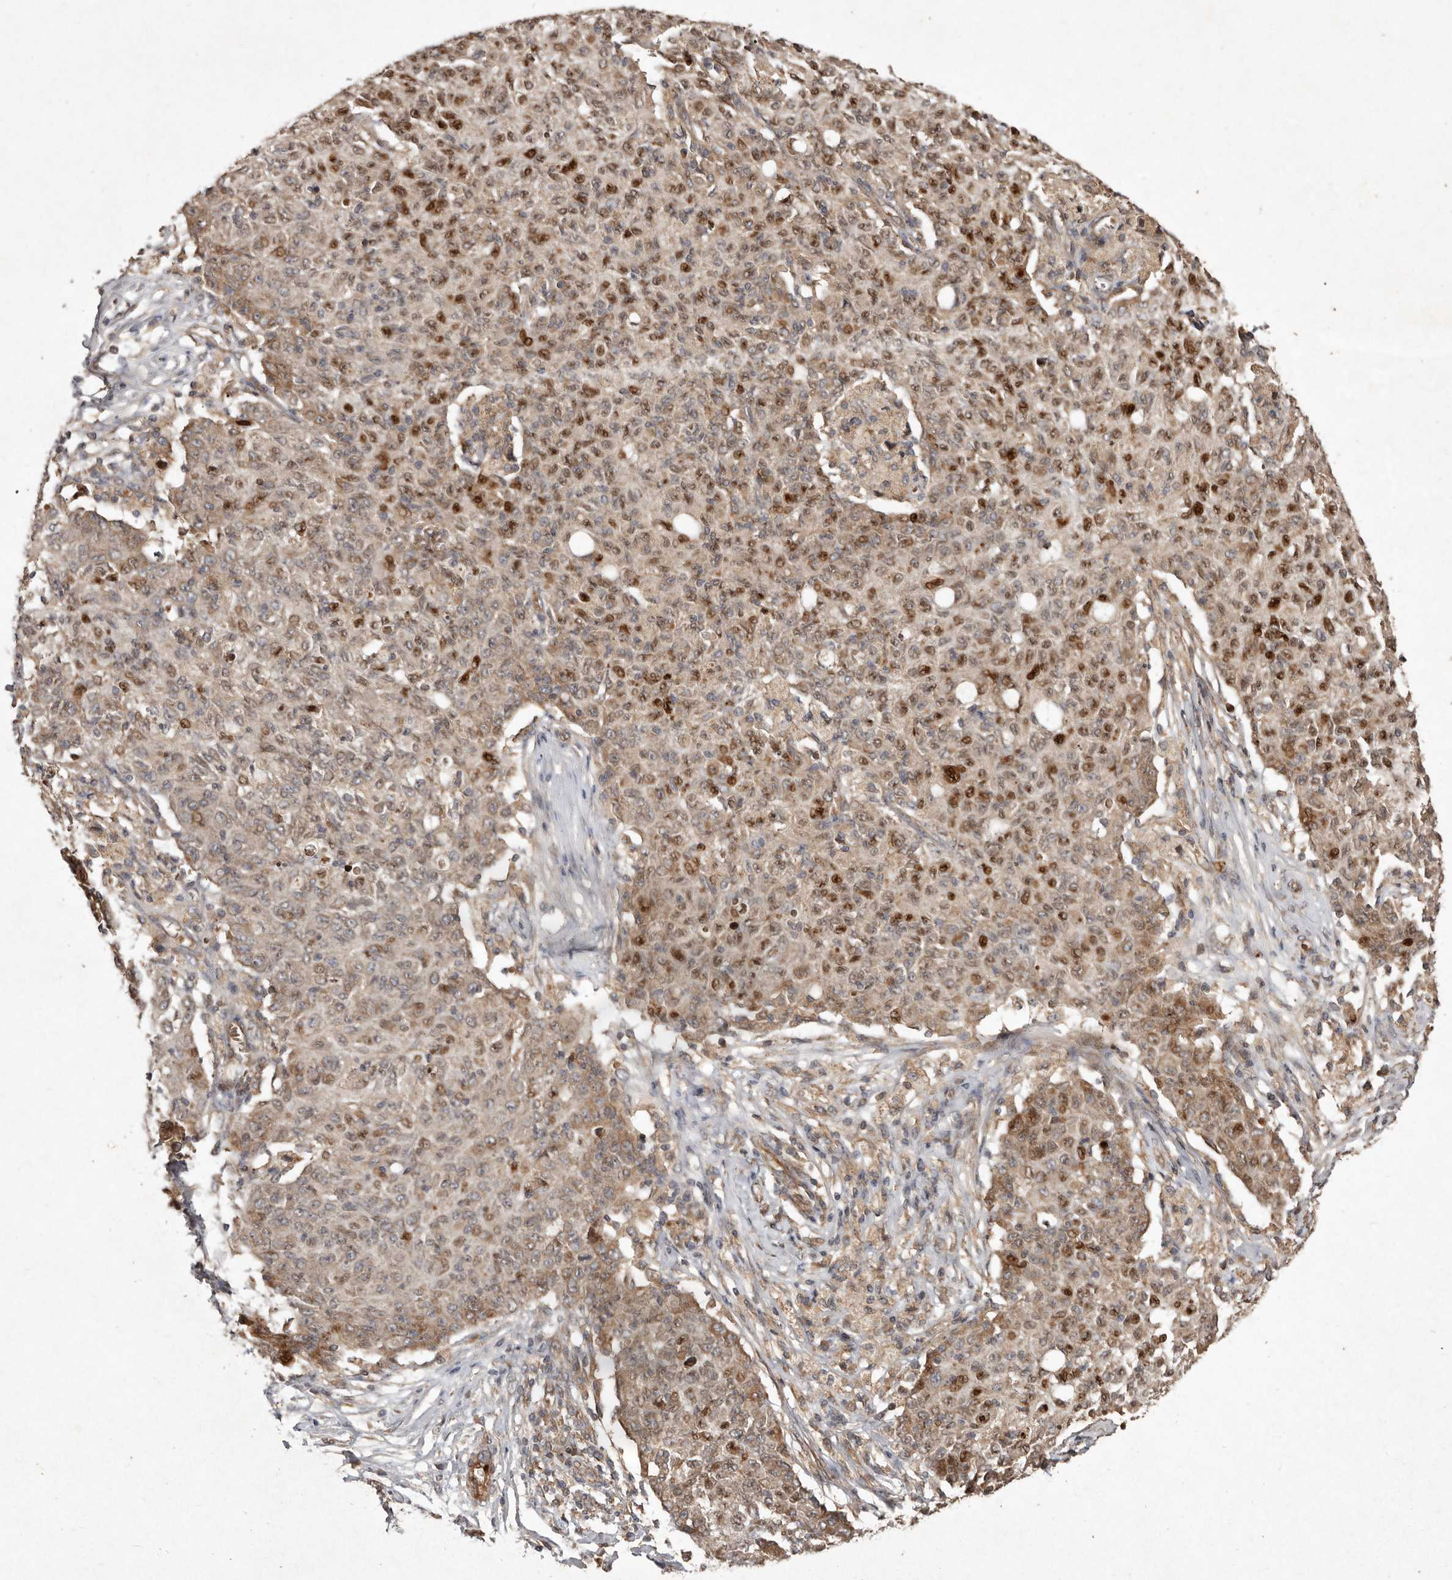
{"staining": {"intensity": "moderate", "quantity": ">75%", "location": "cytoplasmic/membranous,nuclear"}, "tissue": "ovarian cancer", "cell_type": "Tumor cells", "image_type": "cancer", "snomed": [{"axis": "morphology", "description": "Carcinoma, endometroid"}, {"axis": "topography", "description": "Ovary"}], "caption": "Endometroid carcinoma (ovarian) stained with DAB immunohistochemistry (IHC) exhibits medium levels of moderate cytoplasmic/membranous and nuclear staining in approximately >75% of tumor cells.", "gene": "SEMA3A", "patient": {"sex": "female", "age": 42}}